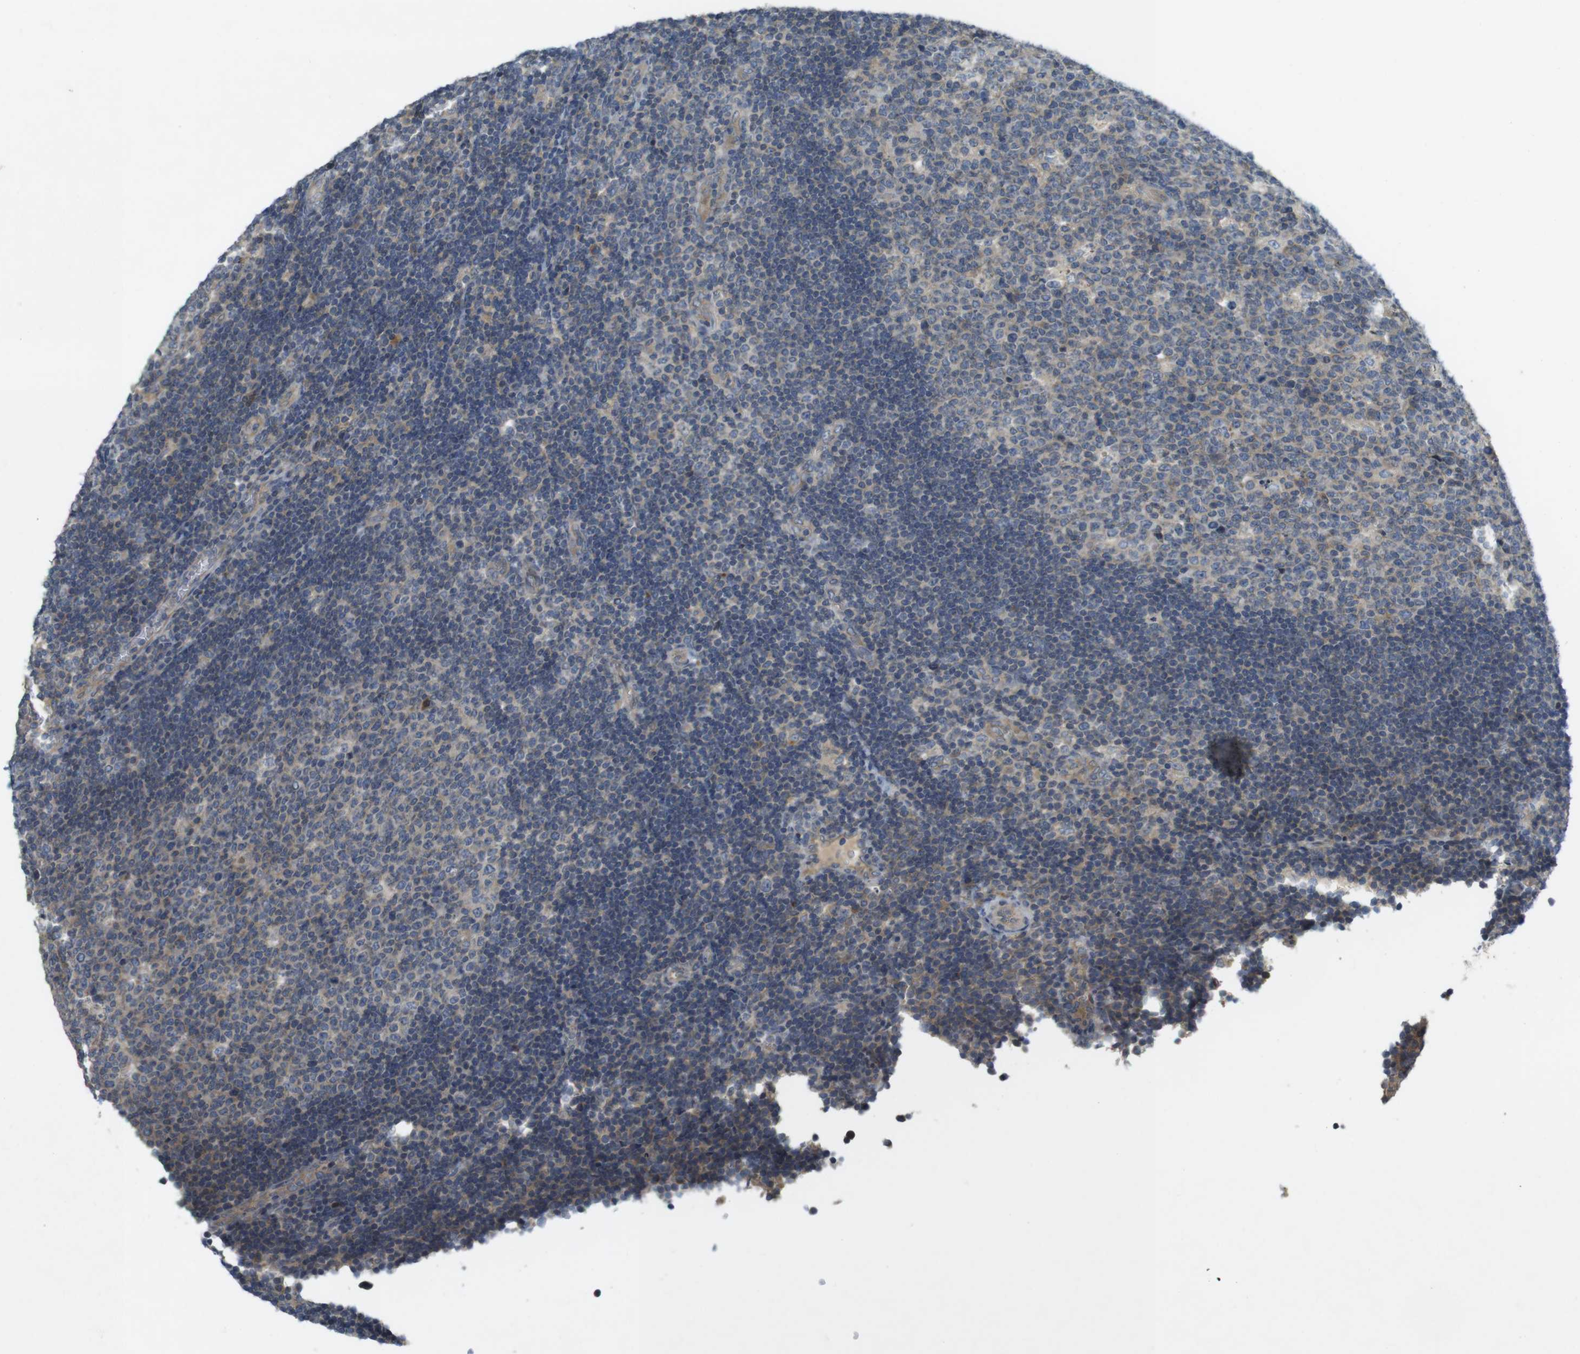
{"staining": {"intensity": "weak", "quantity": "25%-75%", "location": "cytoplasmic/membranous"}, "tissue": "lymph node", "cell_type": "Germinal center cells", "image_type": "normal", "snomed": [{"axis": "morphology", "description": "Normal tissue, NOS"}, {"axis": "topography", "description": "Lymph node"}, {"axis": "topography", "description": "Salivary gland"}], "caption": "Protein staining displays weak cytoplasmic/membranous staining in about 25%-75% of germinal center cells in normal lymph node.", "gene": "CLTC", "patient": {"sex": "male", "age": 8}}